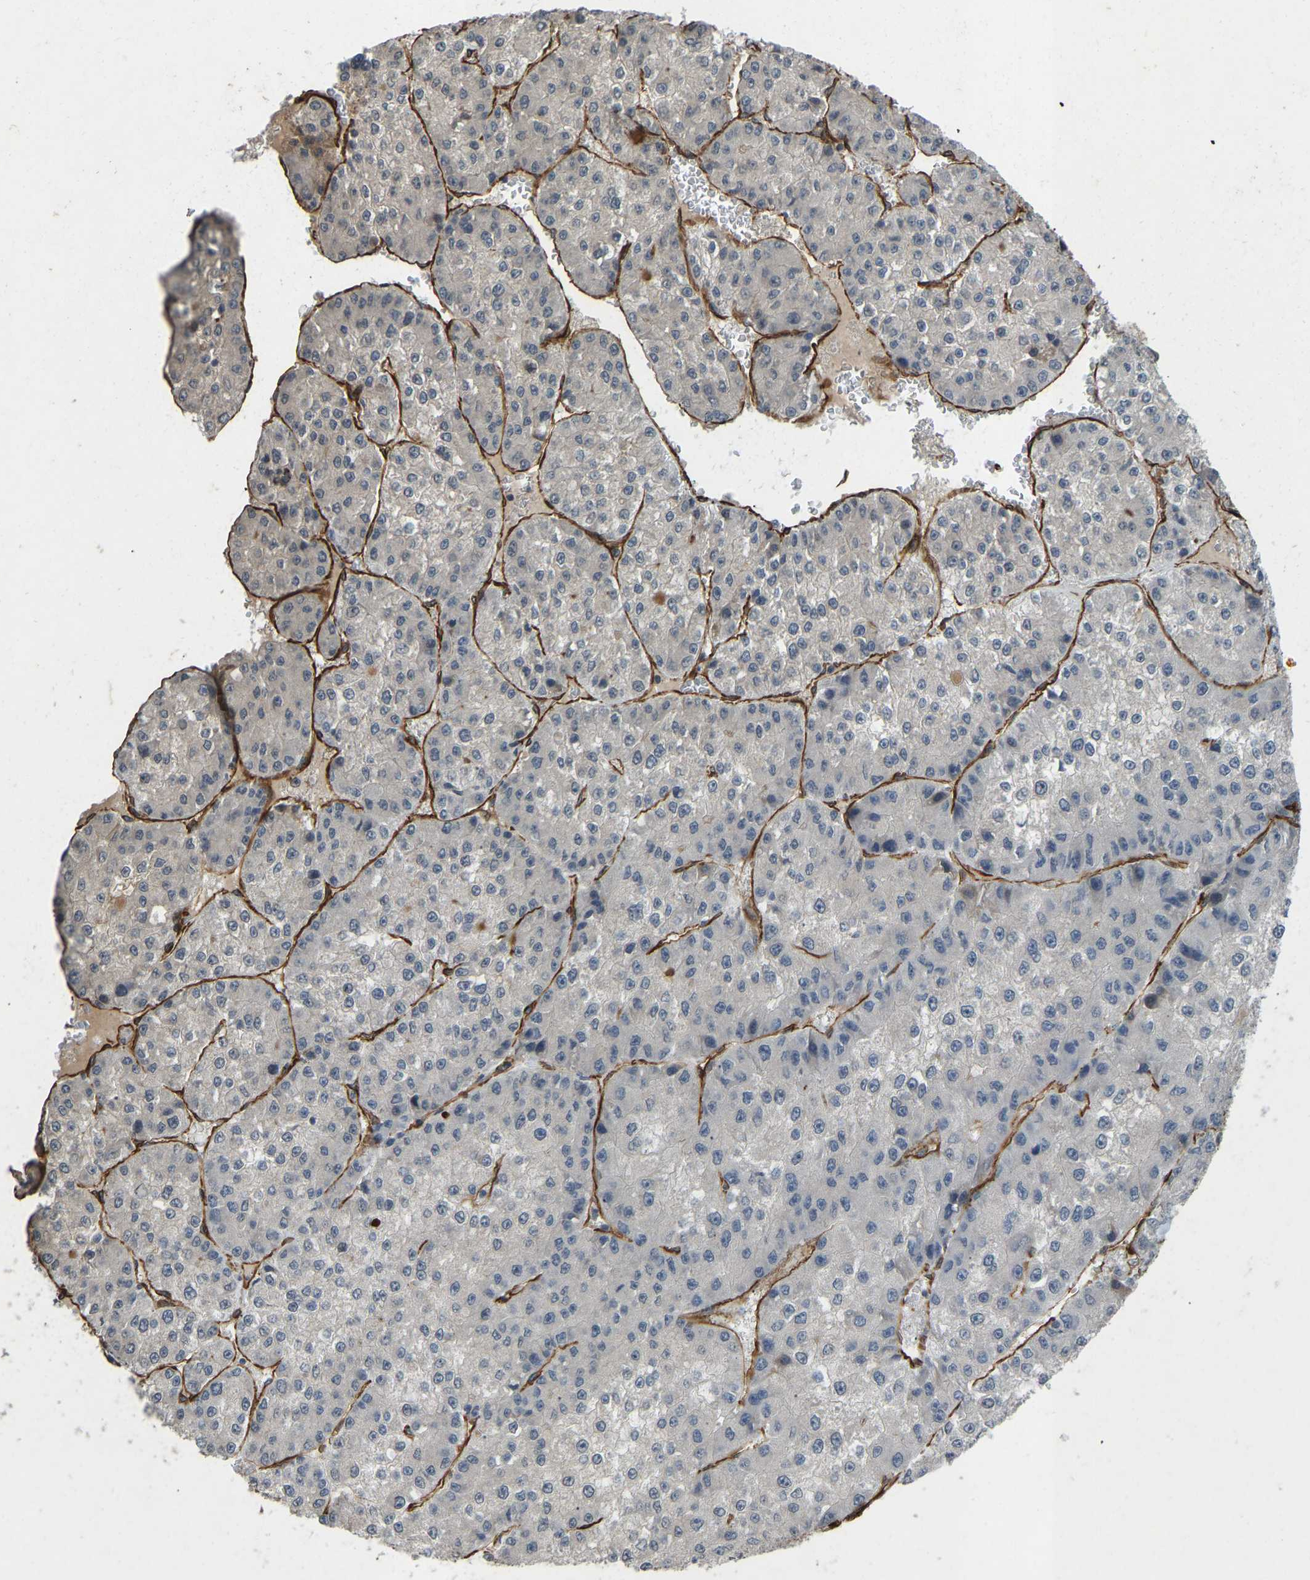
{"staining": {"intensity": "negative", "quantity": "none", "location": "none"}, "tissue": "liver cancer", "cell_type": "Tumor cells", "image_type": "cancer", "snomed": [{"axis": "morphology", "description": "Carcinoma, Hepatocellular, NOS"}, {"axis": "topography", "description": "Liver"}], "caption": "Immunohistochemical staining of liver cancer exhibits no significant expression in tumor cells.", "gene": "NMB", "patient": {"sex": "female", "age": 73}}